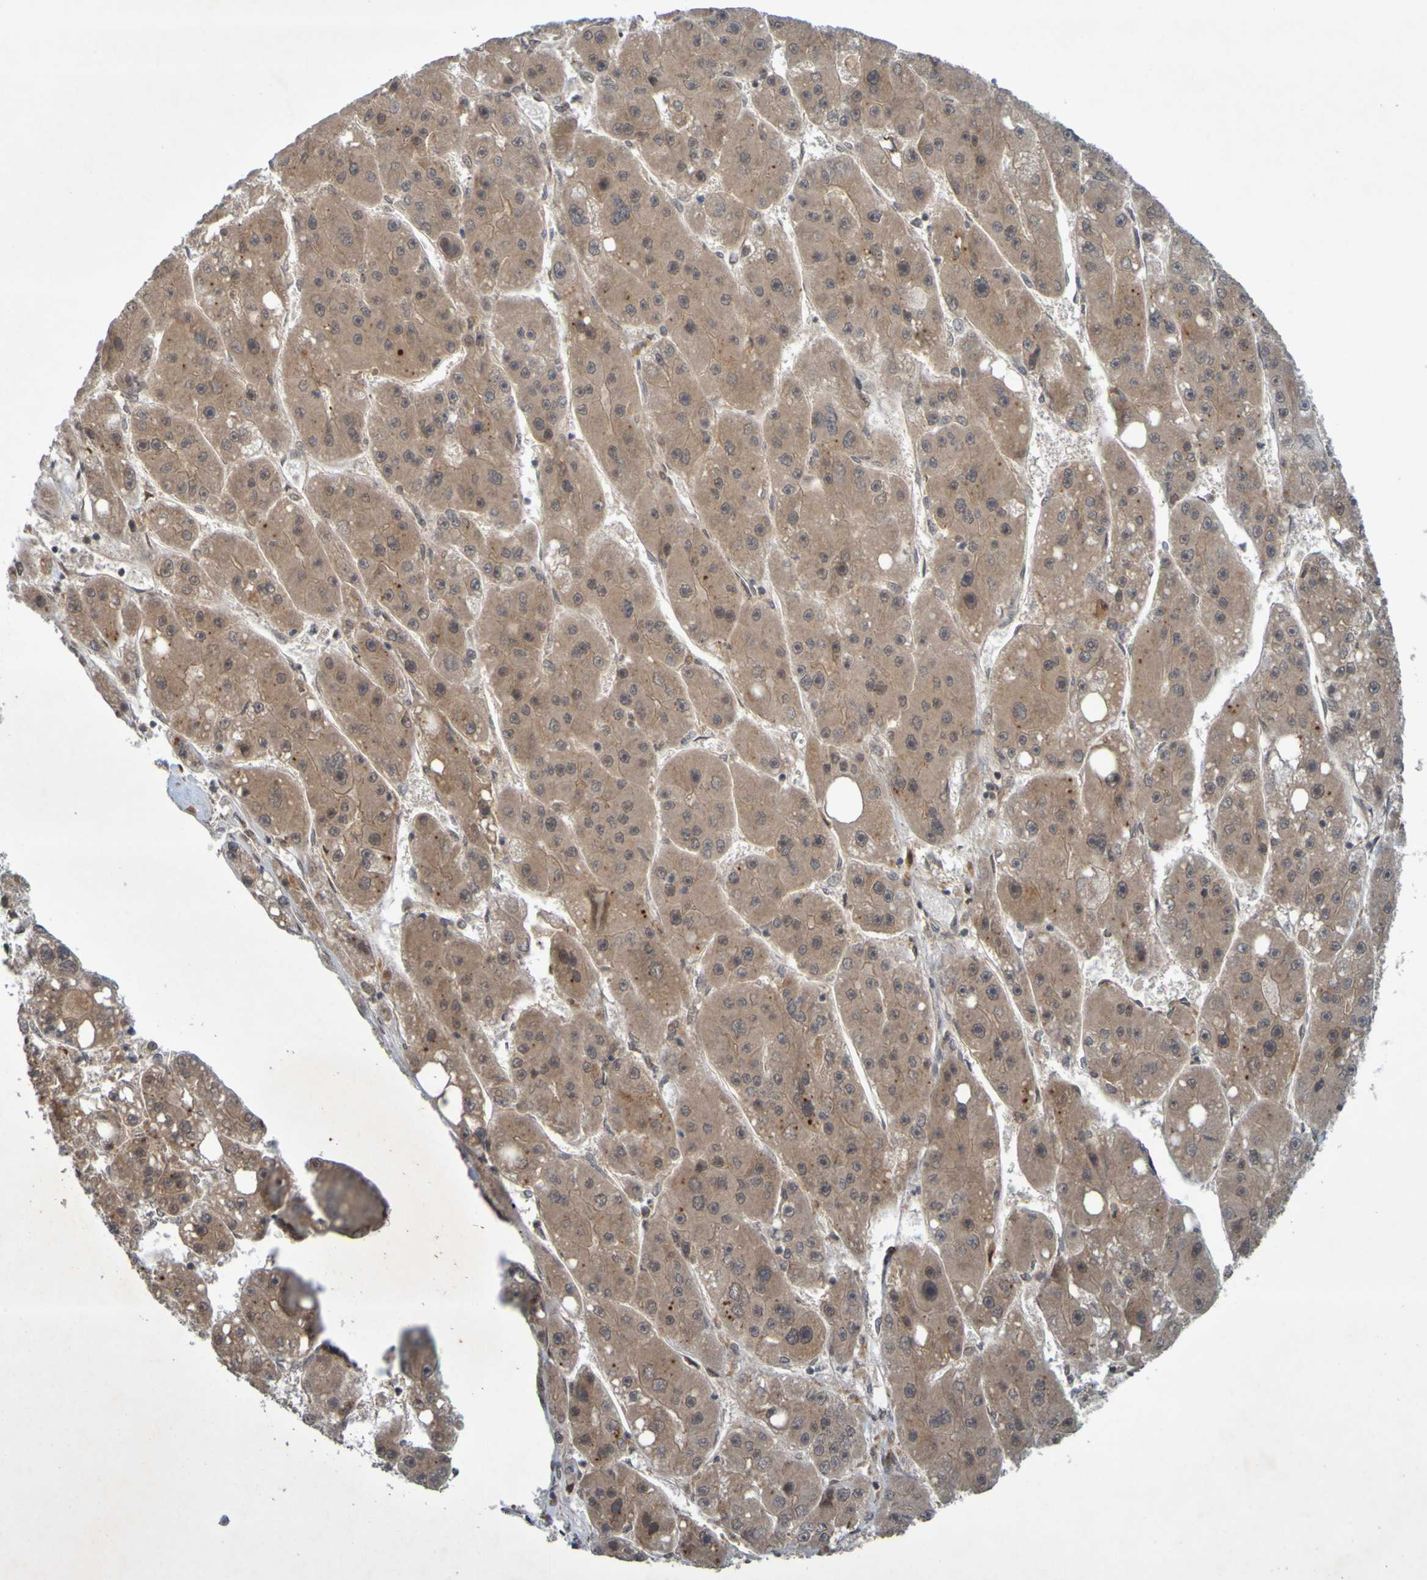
{"staining": {"intensity": "moderate", "quantity": ">75%", "location": "cytoplasmic/membranous"}, "tissue": "liver cancer", "cell_type": "Tumor cells", "image_type": "cancer", "snomed": [{"axis": "morphology", "description": "Carcinoma, Hepatocellular, NOS"}, {"axis": "topography", "description": "Liver"}], "caption": "Immunohistochemical staining of liver cancer (hepatocellular carcinoma) shows moderate cytoplasmic/membranous protein expression in approximately >75% of tumor cells. (brown staining indicates protein expression, while blue staining denotes nuclei).", "gene": "ARHGEF11", "patient": {"sex": "female", "age": 61}}